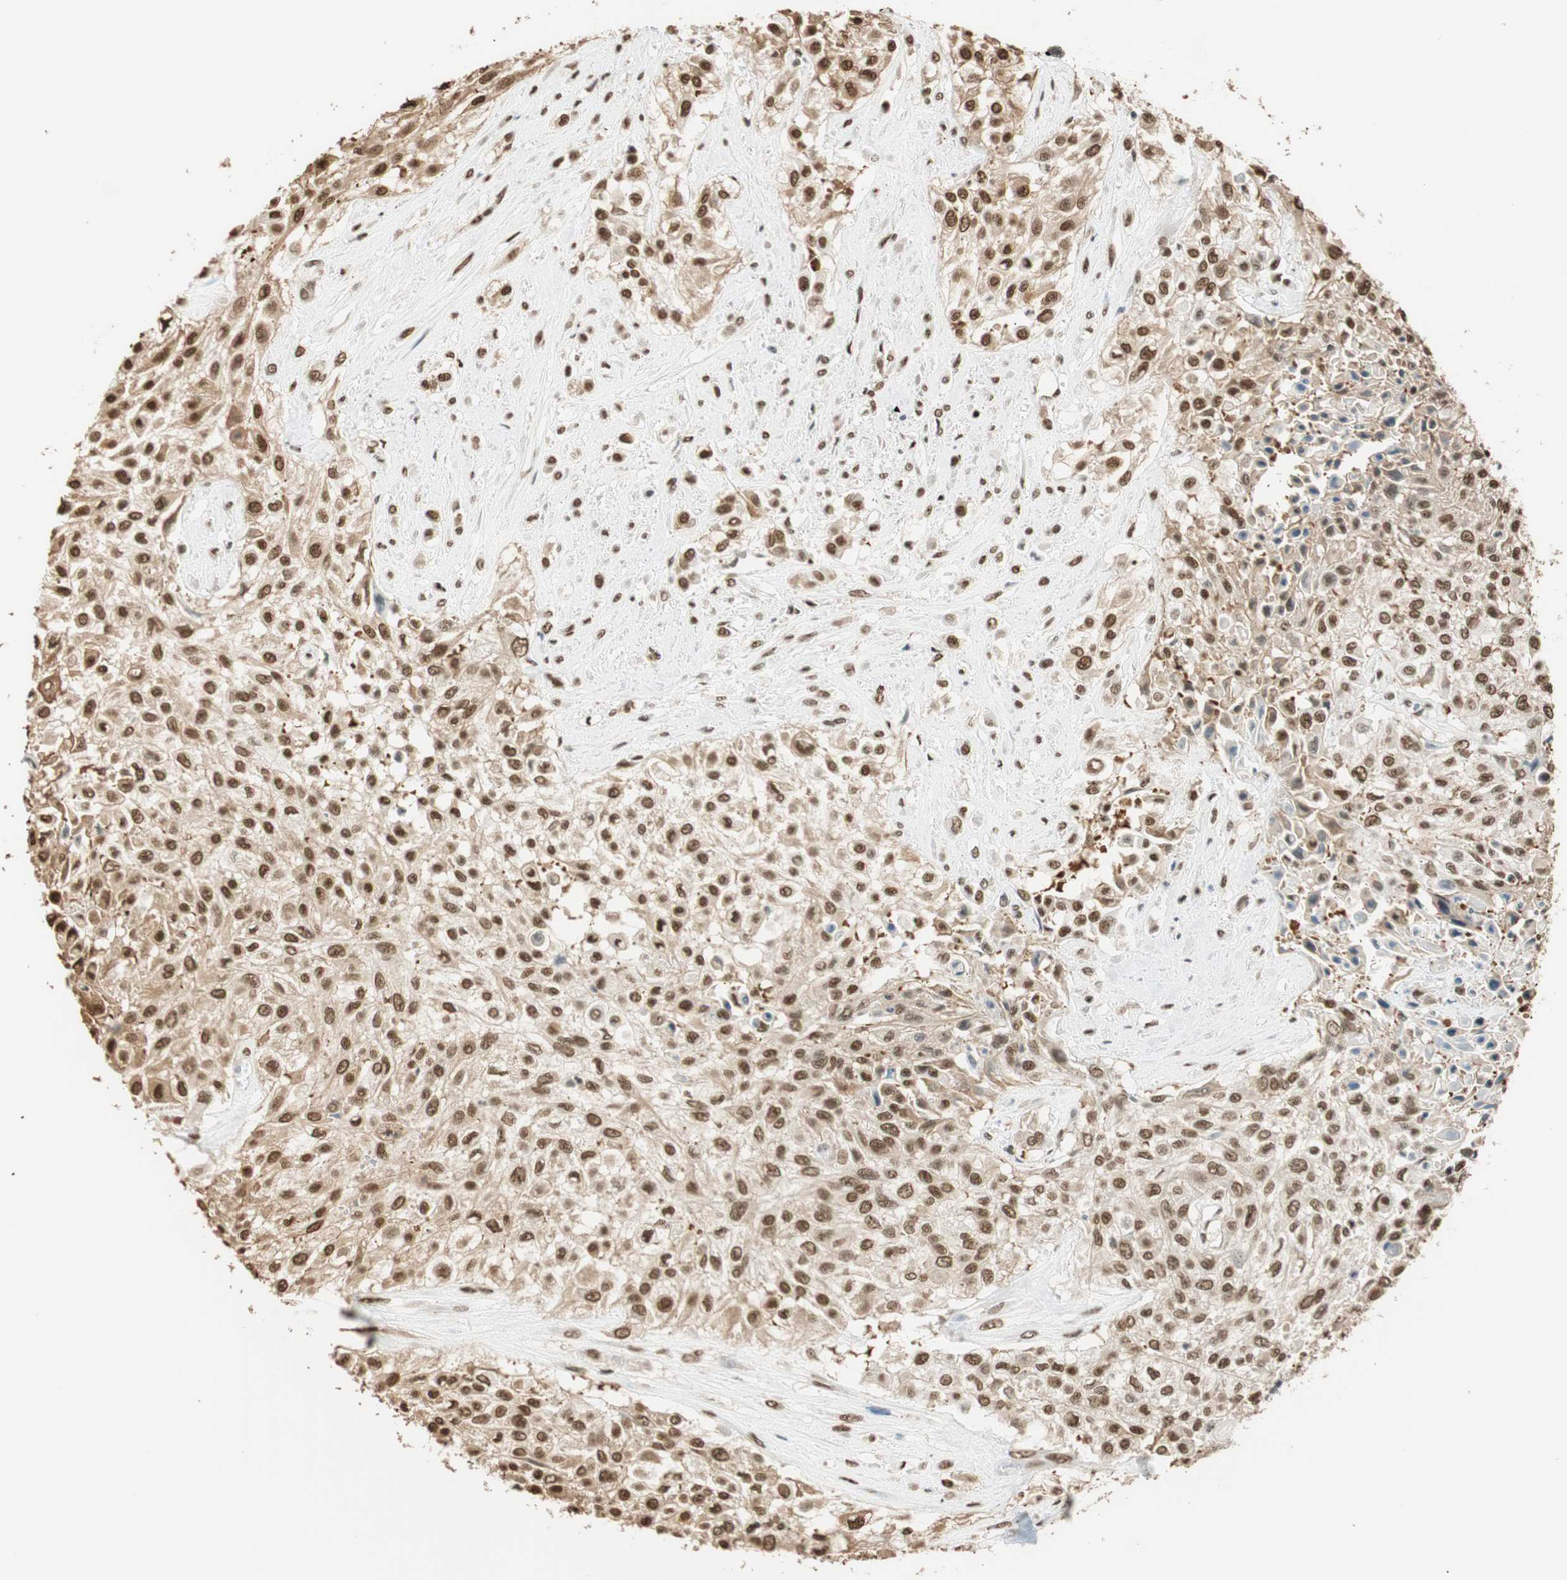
{"staining": {"intensity": "strong", "quantity": ">75%", "location": "cytoplasmic/membranous,nuclear"}, "tissue": "urothelial cancer", "cell_type": "Tumor cells", "image_type": "cancer", "snomed": [{"axis": "morphology", "description": "Urothelial carcinoma, High grade"}, {"axis": "topography", "description": "Urinary bladder"}], "caption": "Tumor cells demonstrate high levels of strong cytoplasmic/membranous and nuclear expression in about >75% of cells in high-grade urothelial carcinoma.", "gene": "FANCG", "patient": {"sex": "male", "age": 57}}